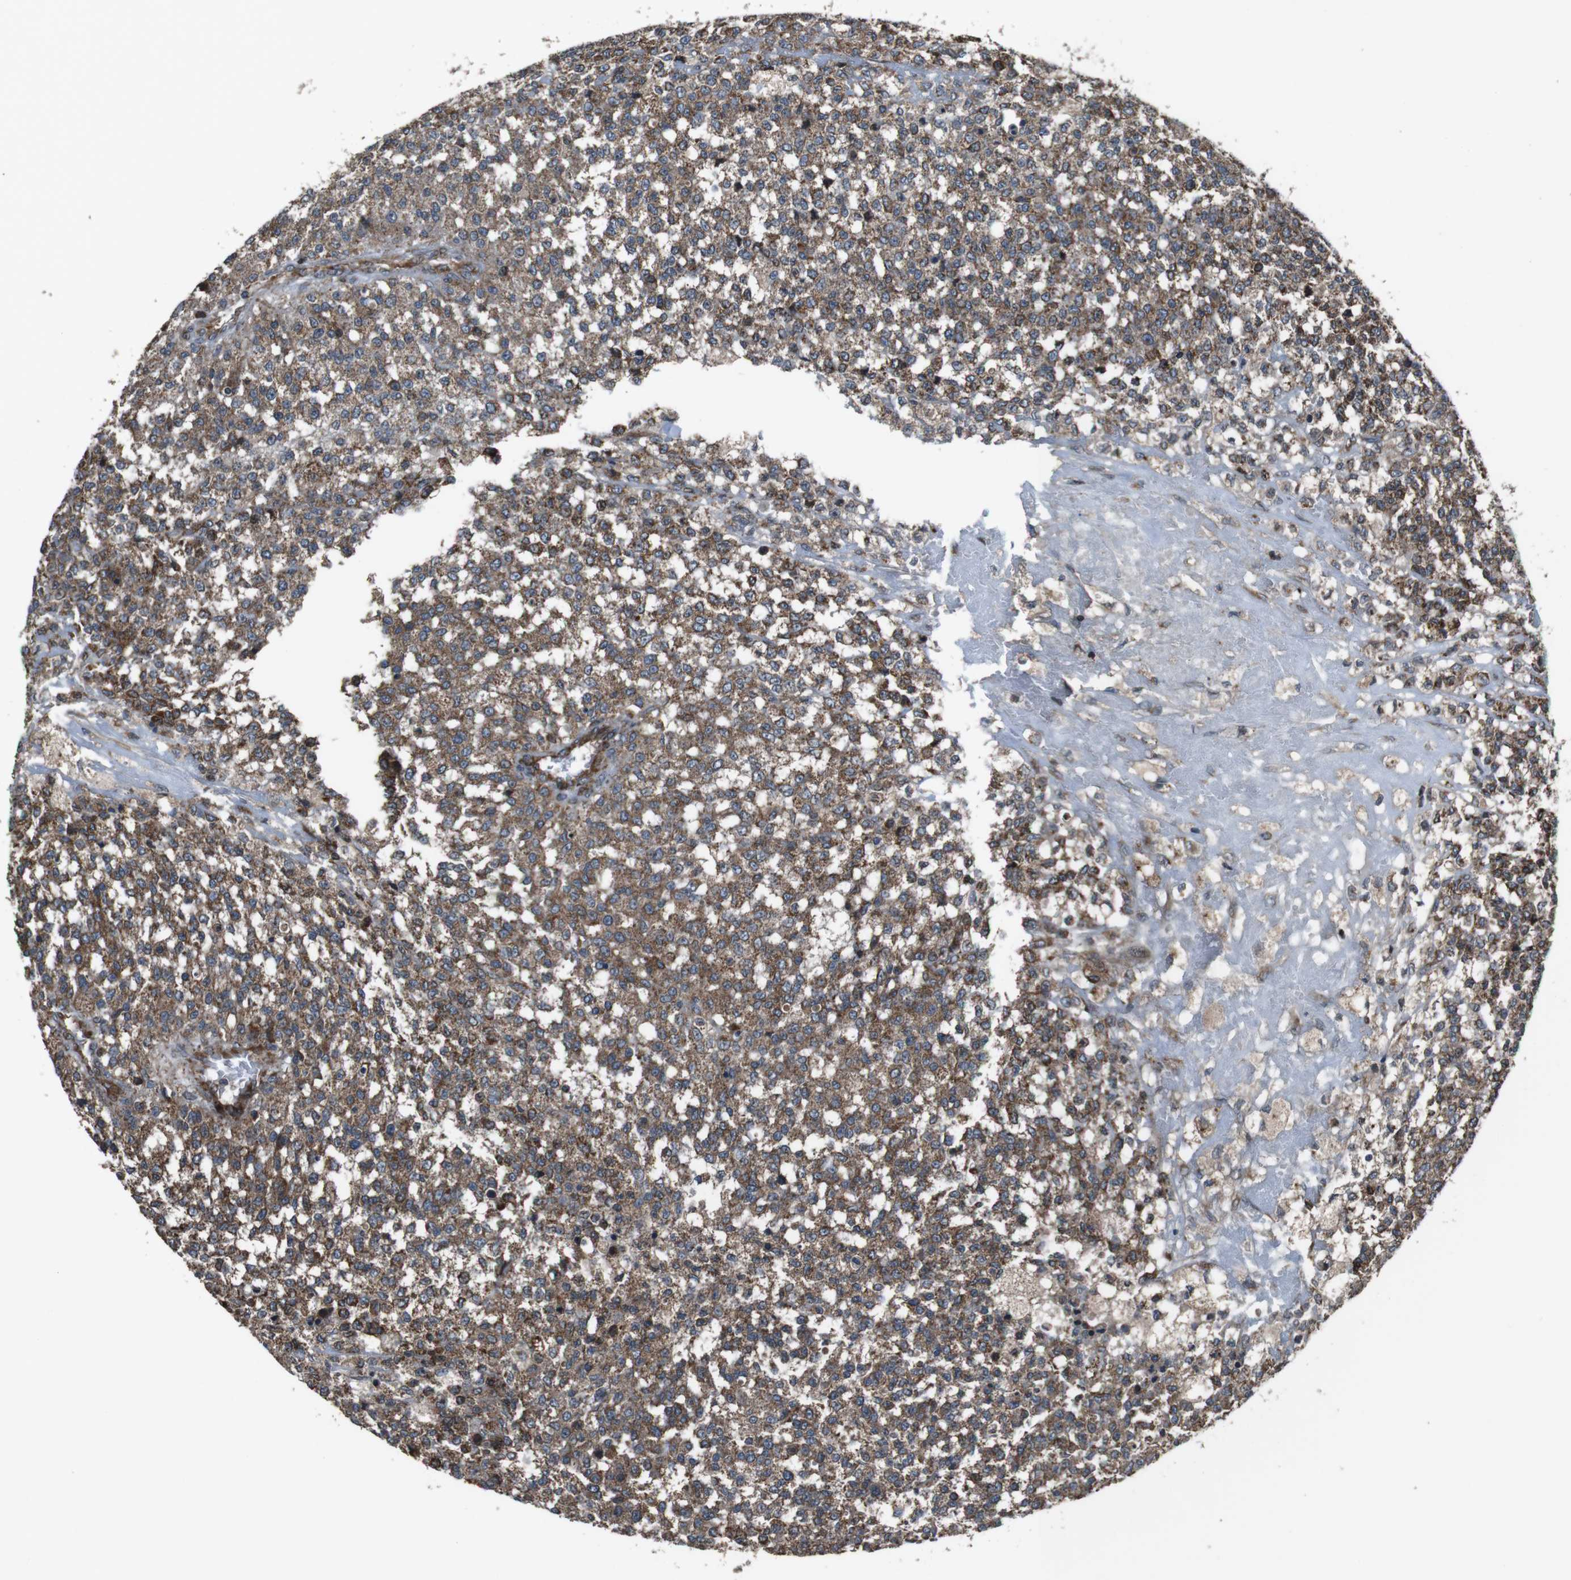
{"staining": {"intensity": "moderate", "quantity": ">75%", "location": "cytoplasmic/membranous"}, "tissue": "testis cancer", "cell_type": "Tumor cells", "image_type": "cancer", "snomed": [{"axis": "morphology", "description": "Seminoma, NOS"}, {"axis": "topography", "description": "Testis"}], "caption": "Testis cancer was stained to show a protein in brown. There is medium levels of moderate cytoplasmic/membranous positivity in approximately >75% of tumor cells. Nuclei are stained in blue.", "gene": "GIMAP8", "patient": {"sex": "male", "age": 59}}